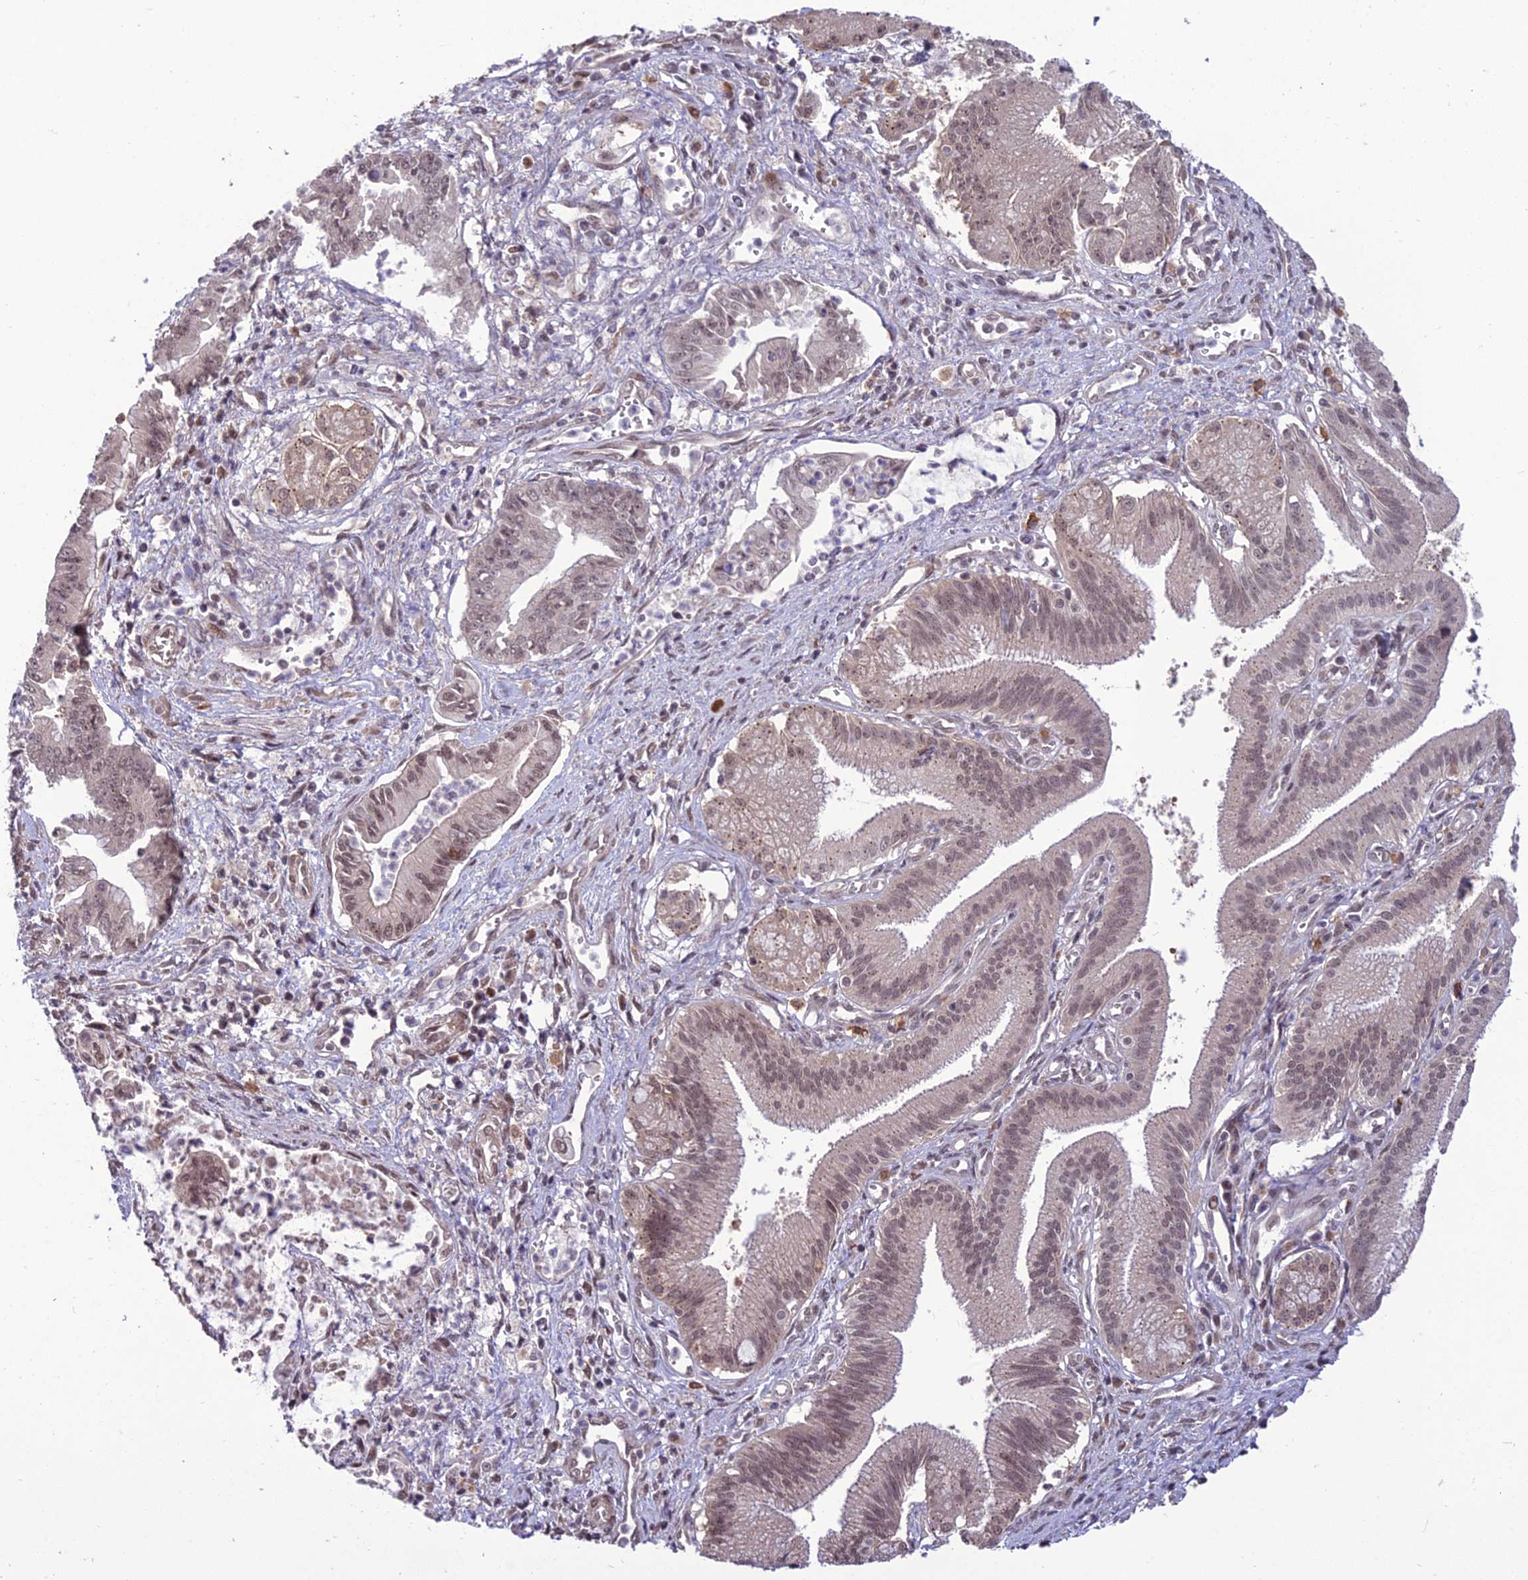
{"staining": {"intensity": "weak", "quantity": ">75%", "location": "cytoplasmic/membranous,nuclear"}, "tissue": "pancreatic cancer", "cell_type": "Tumor cells", "image_type": "cancer", "snomed": [{"axis": "morphology", "description": "Adenocarcinoma, NOS"}, {"axis": "topography", "description": "Pancreas"}], "caption": "Approximately >75% of tumor cells in human pancreatic adenocarcinoma show weak cytoplasmic/membranous and nuclear protein positivity as visualized by brown immunohistochemical staining.", "gene": "FBRS", "patient": {"sex": "male", "age": 78}}